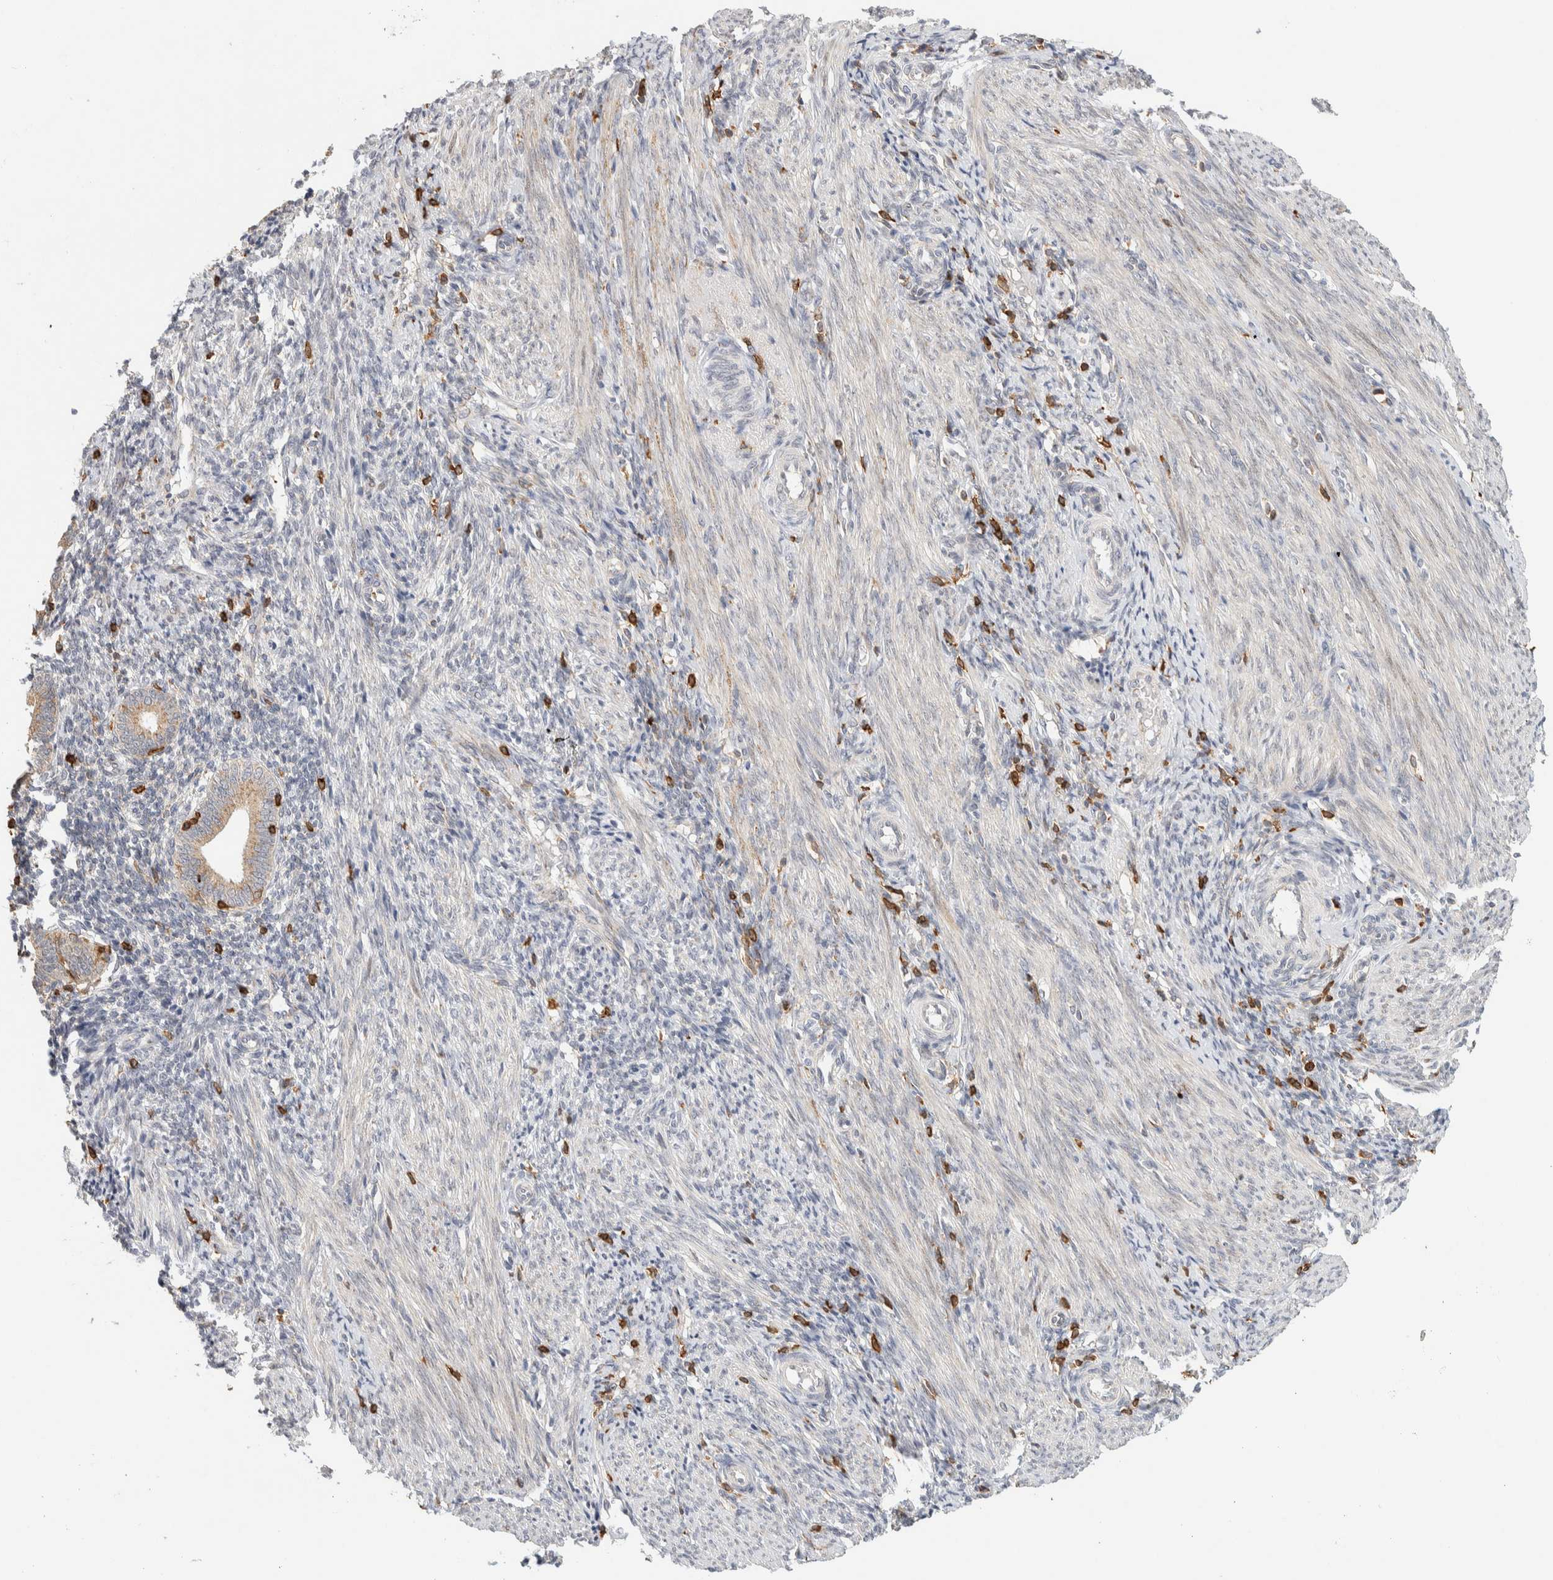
{"staining": {"intensity": "weak", "quantity": "<25%", "location": "cytoplasmic/membranous"}, "tissue": "endometrium", "cell_type": "Cells in endometrial stroma", "image_type": "normal", "snomed": [{"axis": "morphology", "description": "Normal tissue, NOS"}, {"axis": "topography", "description": "Uterus"}, {"axis": "topography", "description": "Endometrium"}], "caption": "This is an immunohistochemistry (IHC) micrograph of benign endometrium. There is no staining in cells in endometrial stroma.", "gene": "RUNDC1", "patient": {"sex": "female", "age": 33}}